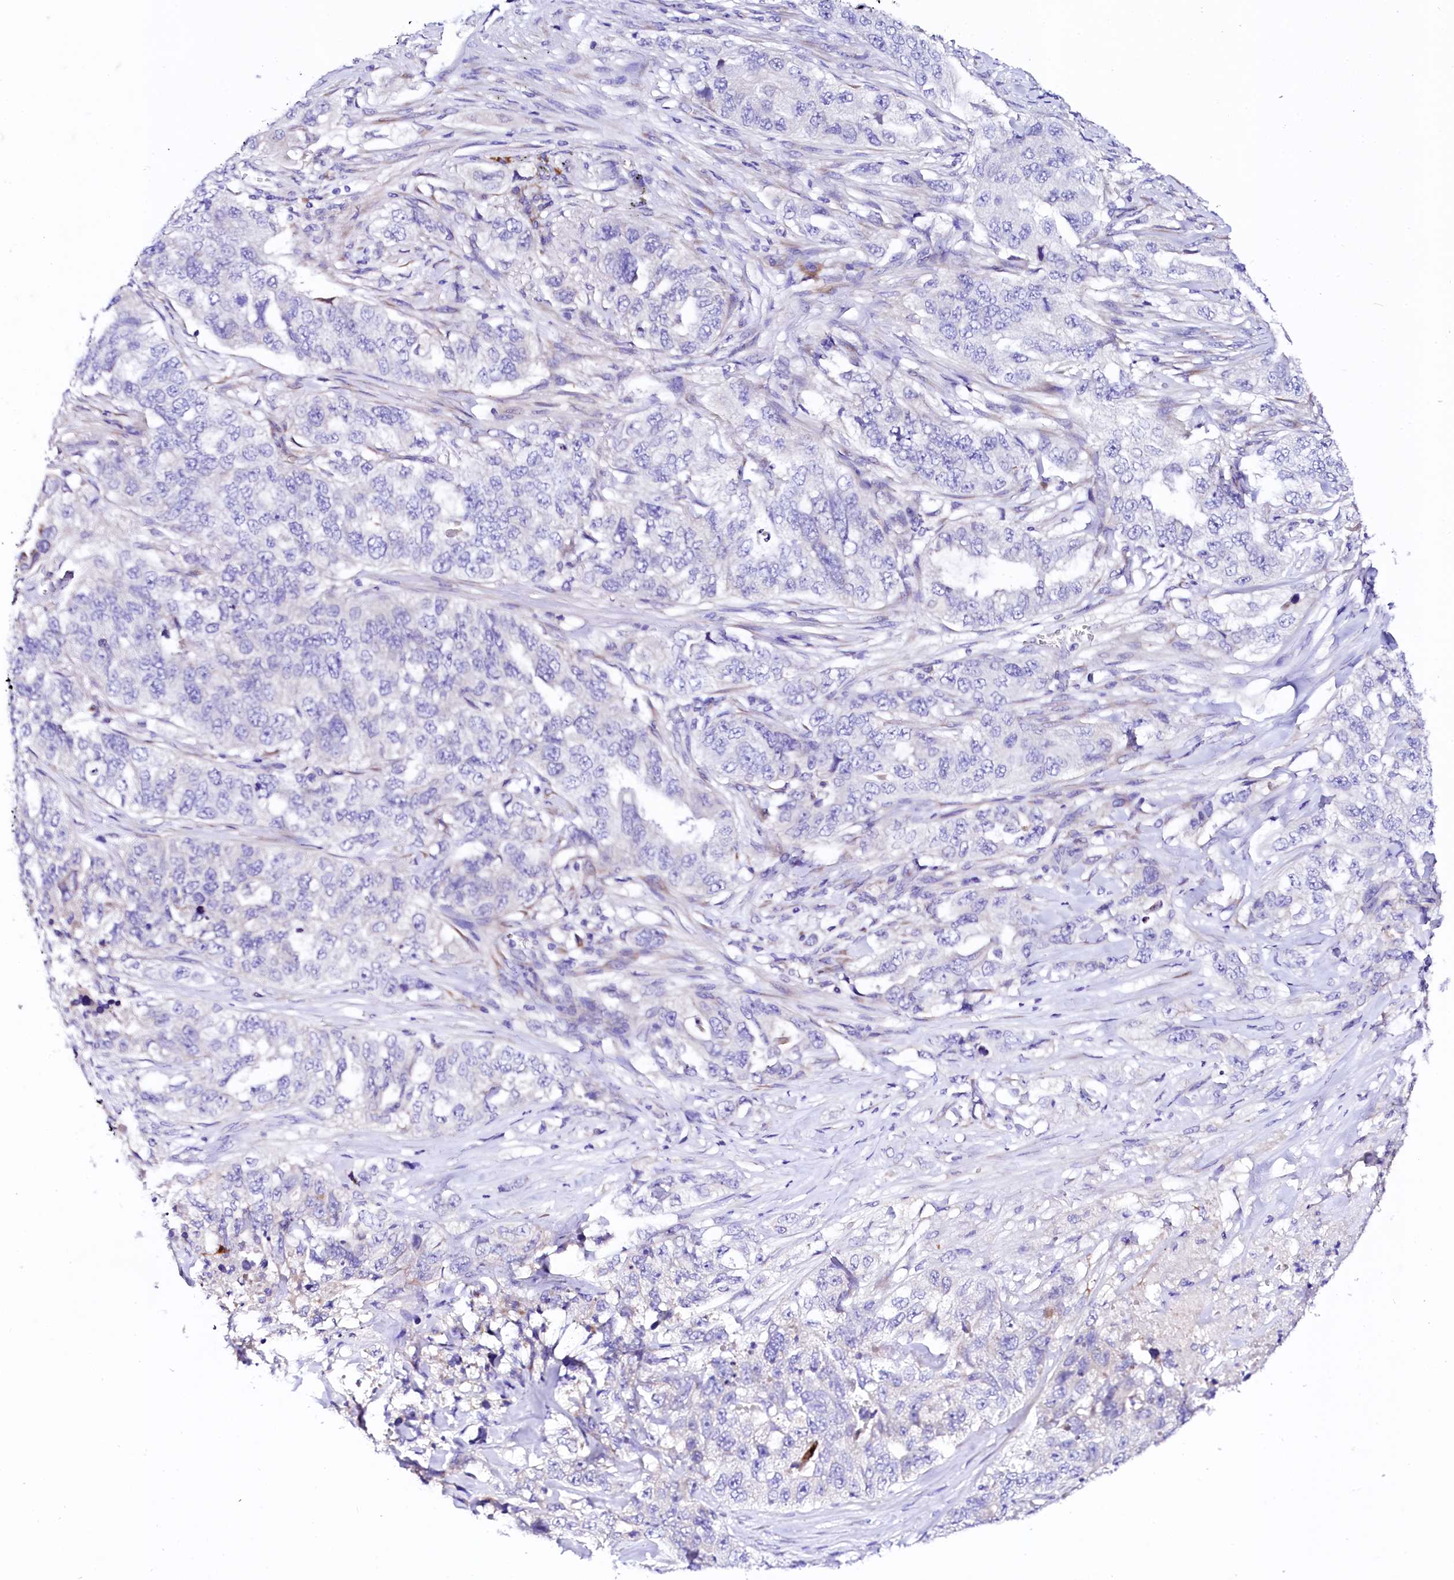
{"staining": {"intensity": "negative", "quantity": "none", "location": "none"}, "tissue": "lung cancer", "cell_type": "Tumor cells", "image_type": "cancer", "snomed": [{"axis": "morphology", "description": "Adenocarcinoma, NOS"}, {"axis": "topography", "description": "Lung"}], "caption": "Tumor cells show no significant positivity in lung cancer. (DAB IHC, high magnification).", "gene": "BTBD16", "patient": {"sex": "female", "age": 51}}